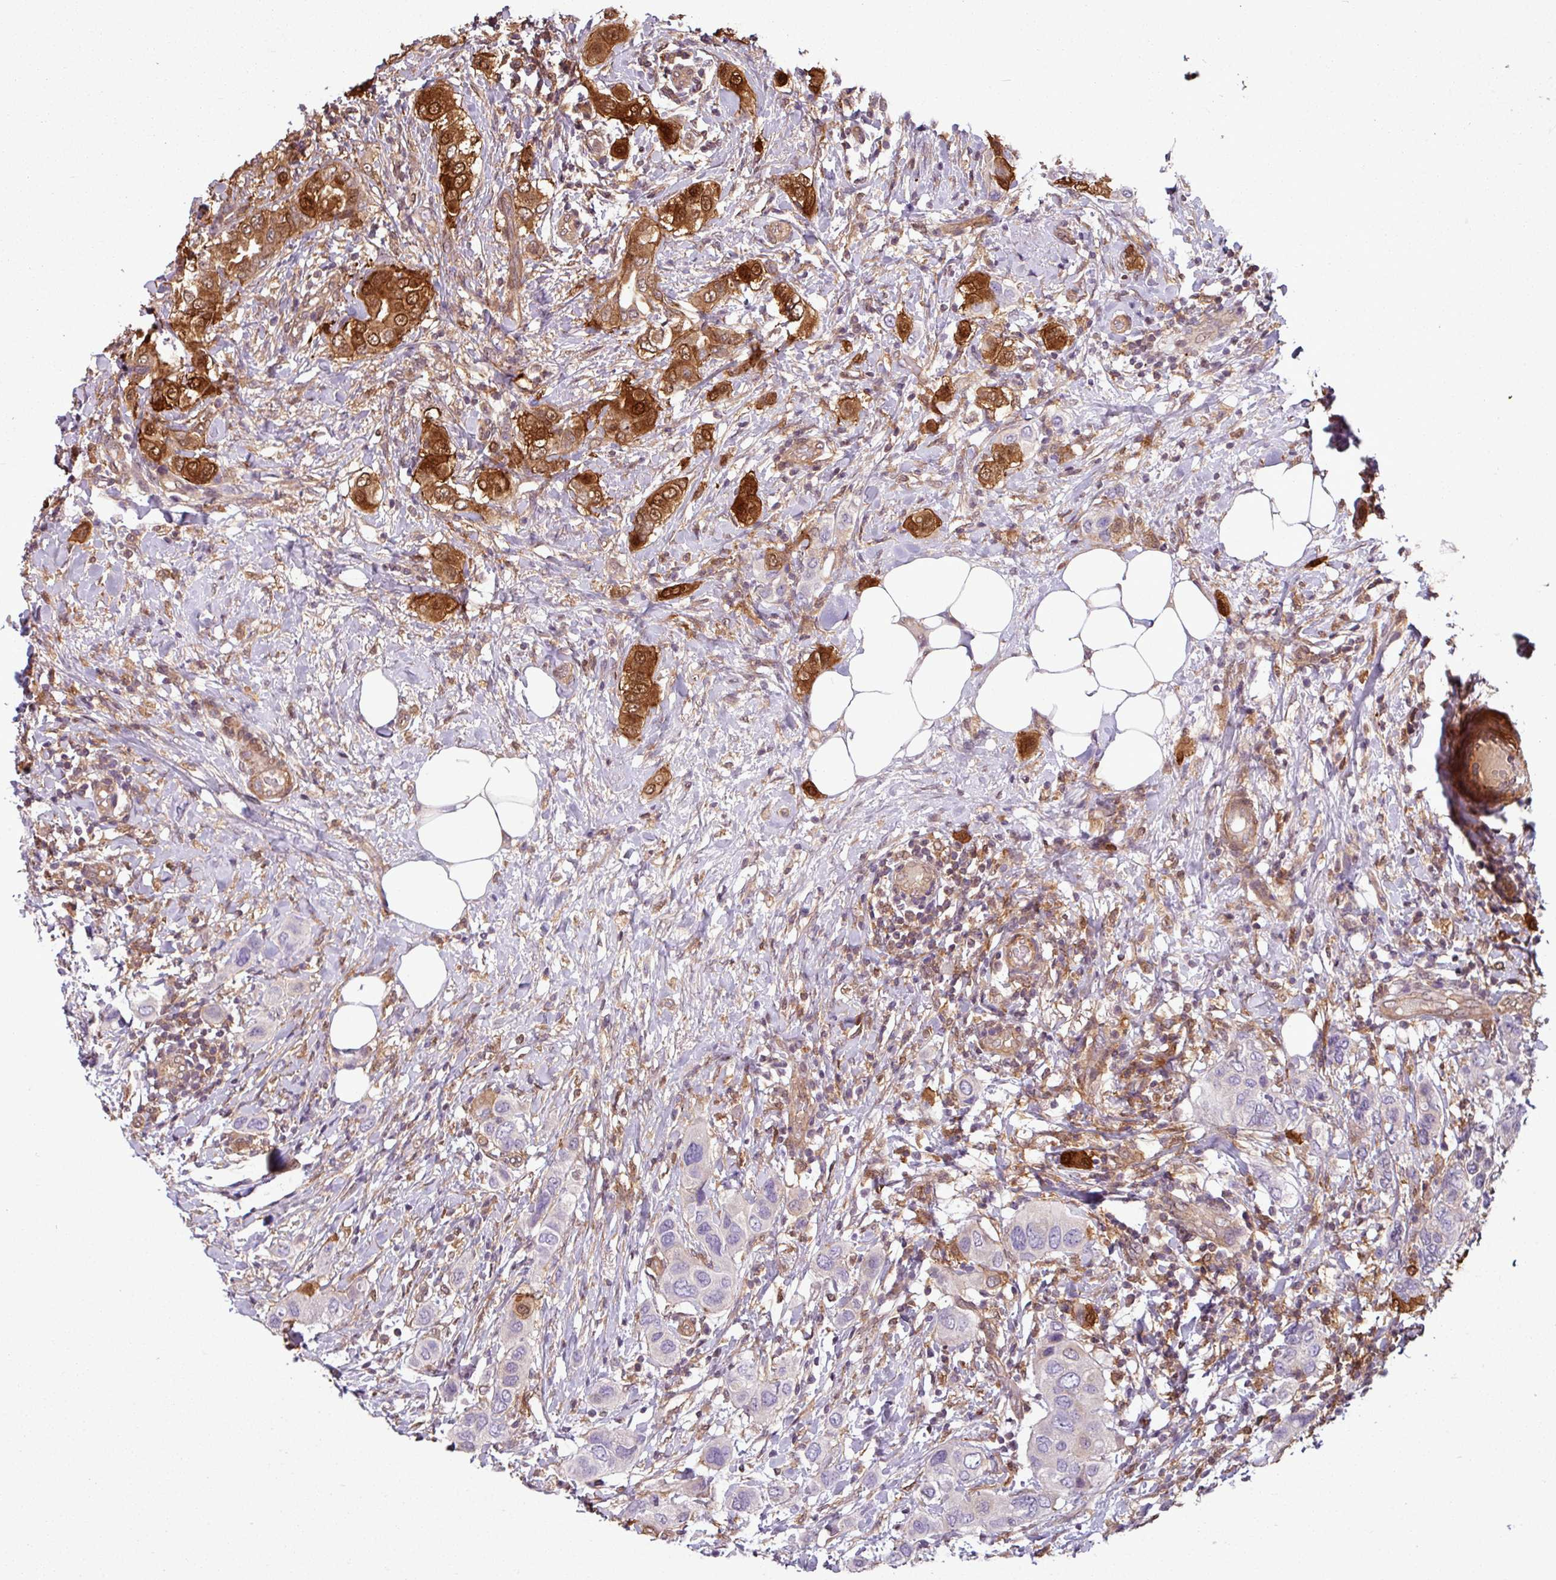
{"staining": {"intensity": "strong", "quantity": "25%-75%", "location": "cytoplasmic/membranous"}, "tissue": "breast cancer", "cell_type": "Tumor cells", "image_type": "cancer", "snomed": [{"axis": "morphology", "description": "Lobular carcinoma"}, {"axis": "topography", "description": "Breast"}], "caption": "Immunohistochemistry histopathology image of neoplastic tissue: human lobular carcinoma (breast) stained using IHC reveals high levels of strong protein expression localized specifically in the cytoplasmic/membranous of tumor cells, appearing as a cytoplasmic/membranous brown color.", "gene": "SH3BGRL", "patient": {"sex": "female", "age": 51}}